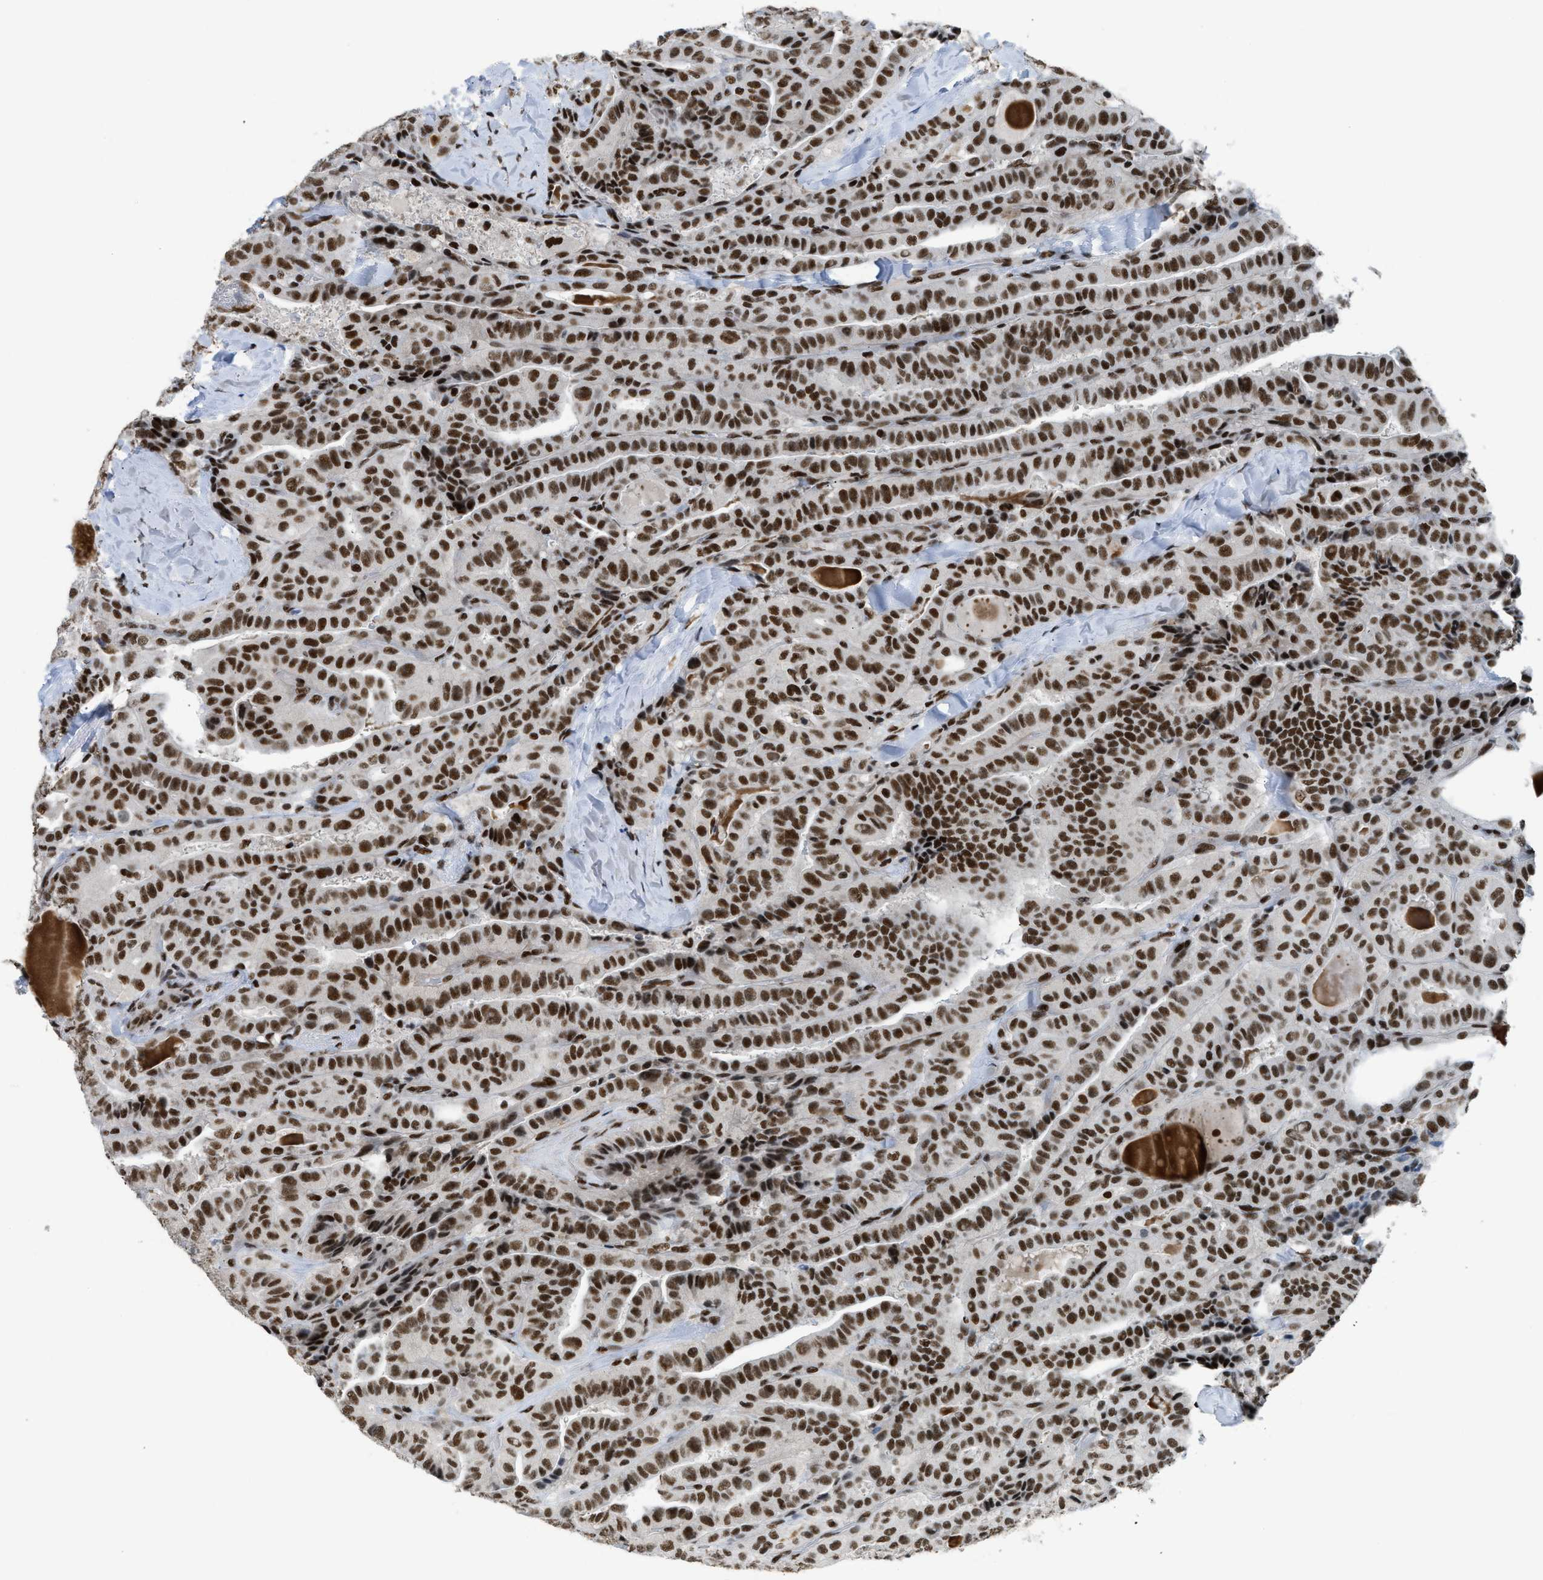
{"staining": {"intensity": "strong", "quantity": ">75%", "location": "nuclear"}, "tissue": "thyroid cancer", "cell_type": "Tumor cells", "image_type": "cancer", "snomed": [{"axis": "morphology", "description": "Papillary adenocarcinoma, NOS"}, {"axis": "topography", "description": "Thyroid gland"}], "caption": "Protein analysis of thyroid cancer (papillary adenocarcinoma) tissue demonstrates strong nuclear staining in approximately >75% of tumor cells. (IHC, brightfield microscopy, high magnification).", "gene": "SCAF4", "patient": {"sex": "male", "age": 77}}